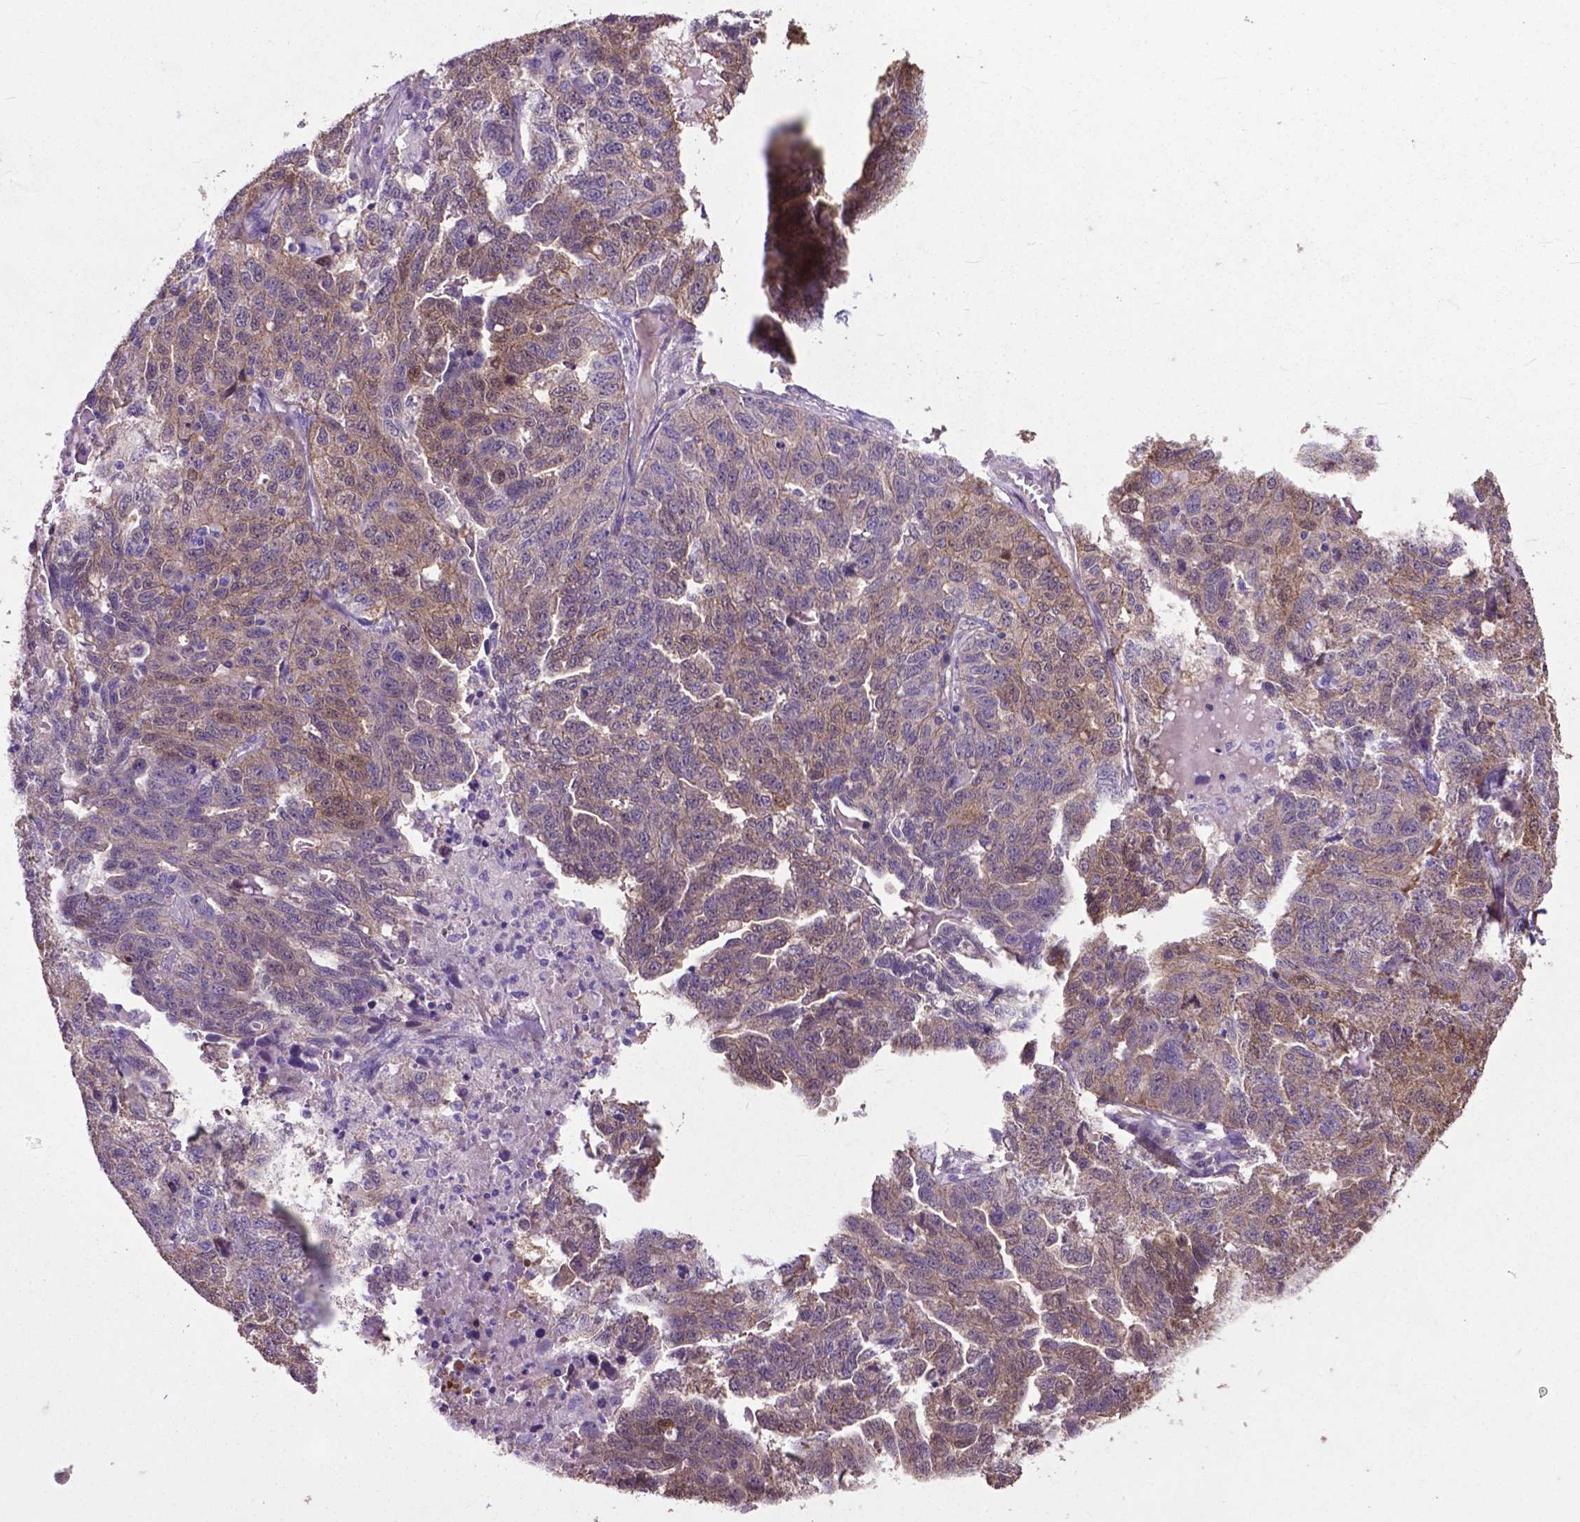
{"staining": {"intensity": "weak", "quantity": "25%-75%", "location": "cytoplasmic/membranous"}, "tissue": "ovarian cancer", "cell_type": "Tumor cells", "image_type": "cancer", "snomed": [{"axis": "morphology", "description": "Cystadenocarcinoma, serous, NOS"}, {"axis": "topography", "description": "Ovary"}], "caption": "Tumor cells display weak cytoplasmic/membranous expression in about 25%-75% of cells in ovarian cancer.", "gene": "PDLIM1", "patient": {"sex": "female", "age": 71}}